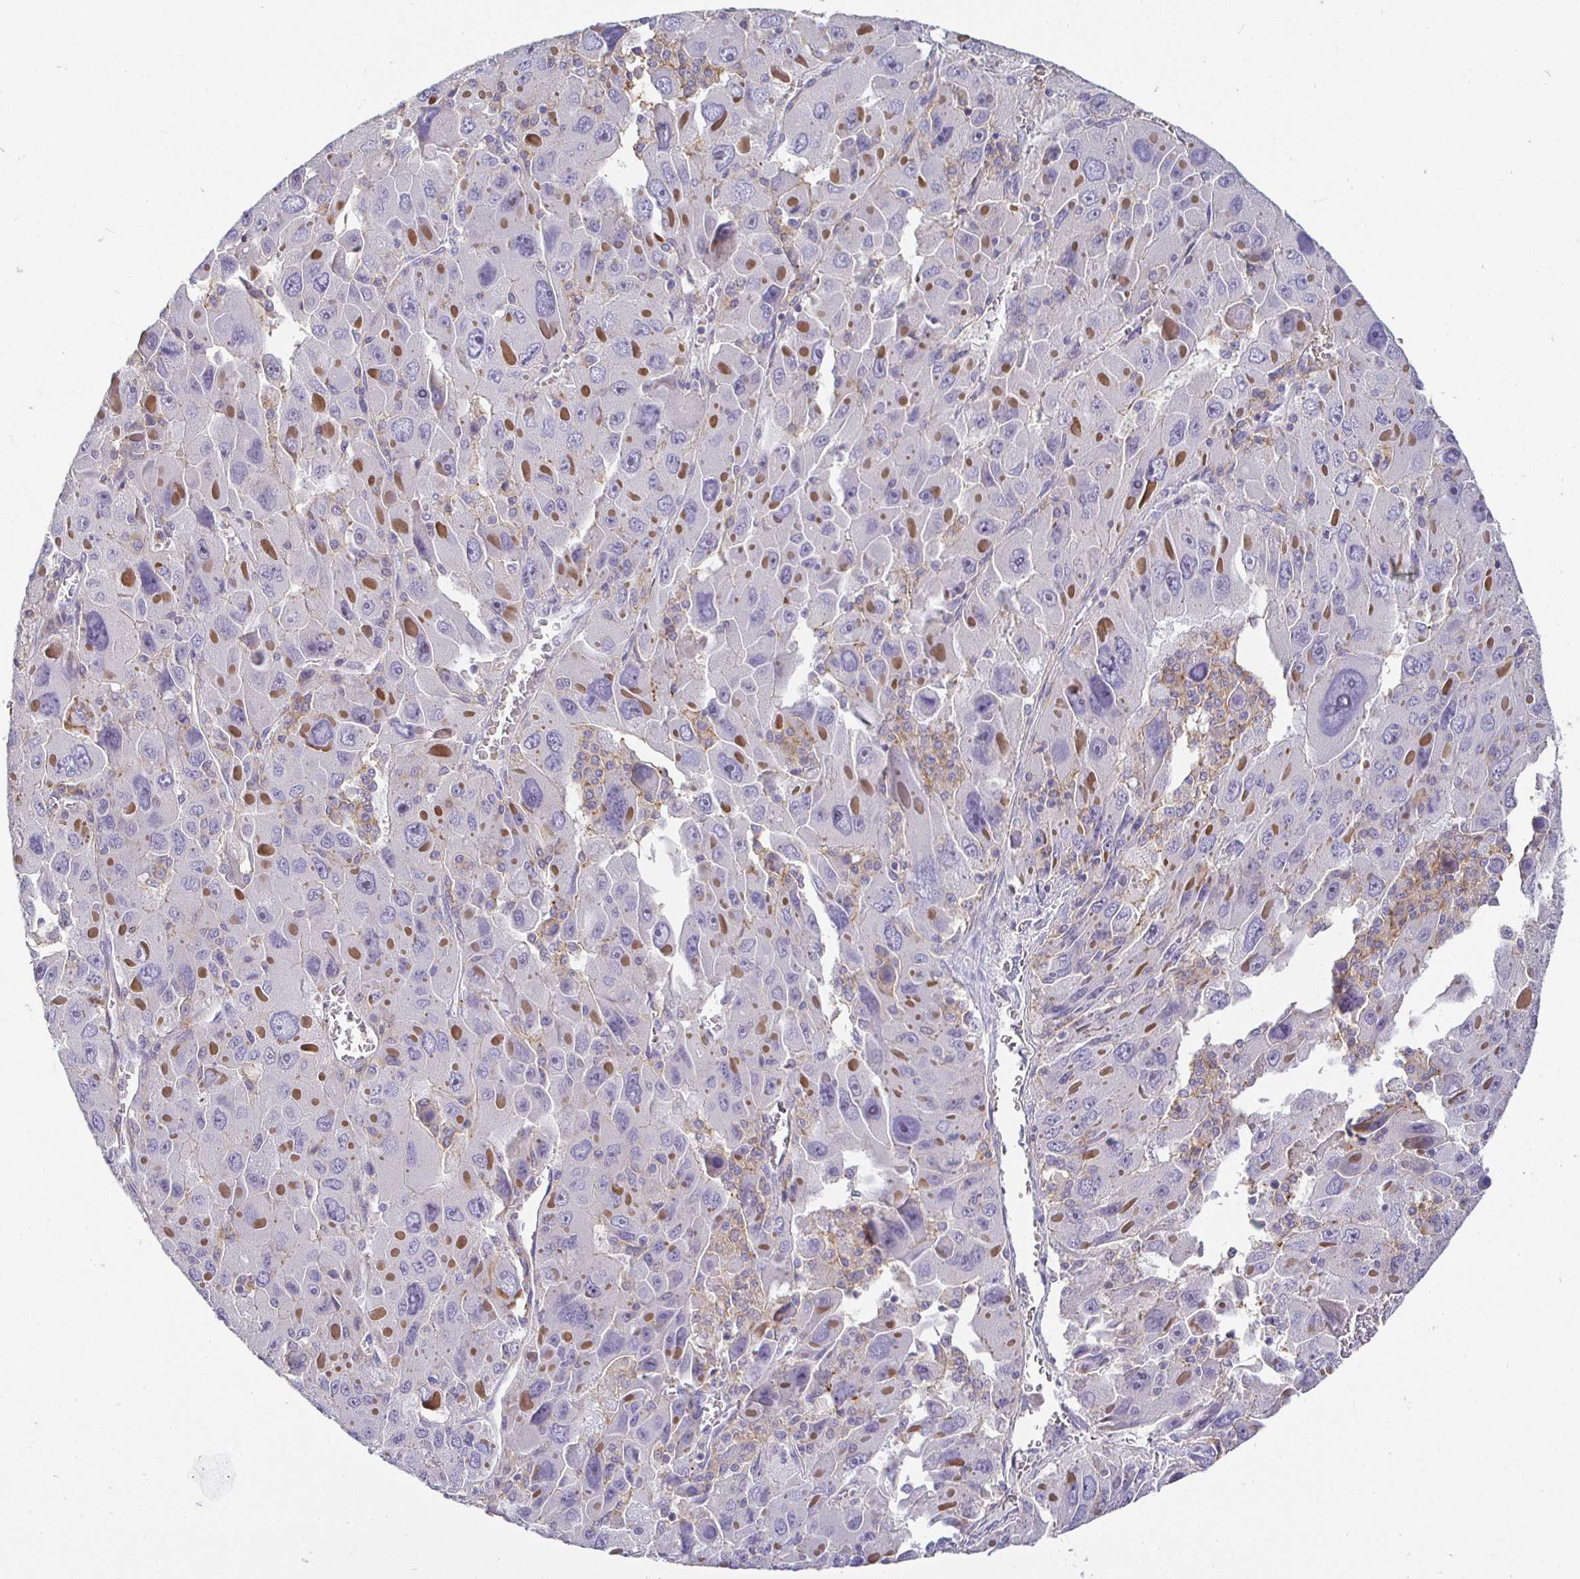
{"staining": {"intensity": "negative", "quantity": "none", "location": "none"}, "tissue": "liver cancer", "cell_type": "Tumor cells", "image_type": "cancer", "snomed": [{"axis": "morphology", "description": "Carcinoma, Hepatocellular, NOS"}, {"axis": "topography", "description": "Liver"}], "caption": "This is a histopathology image of immunohistochemistry staining of liver hepatocellular carcinoma, which shows no positivity in tumor cells. Nuclei are stained in blue.", "gene": "SIRPA", "patient": {"sex": "female", "age": 41}}